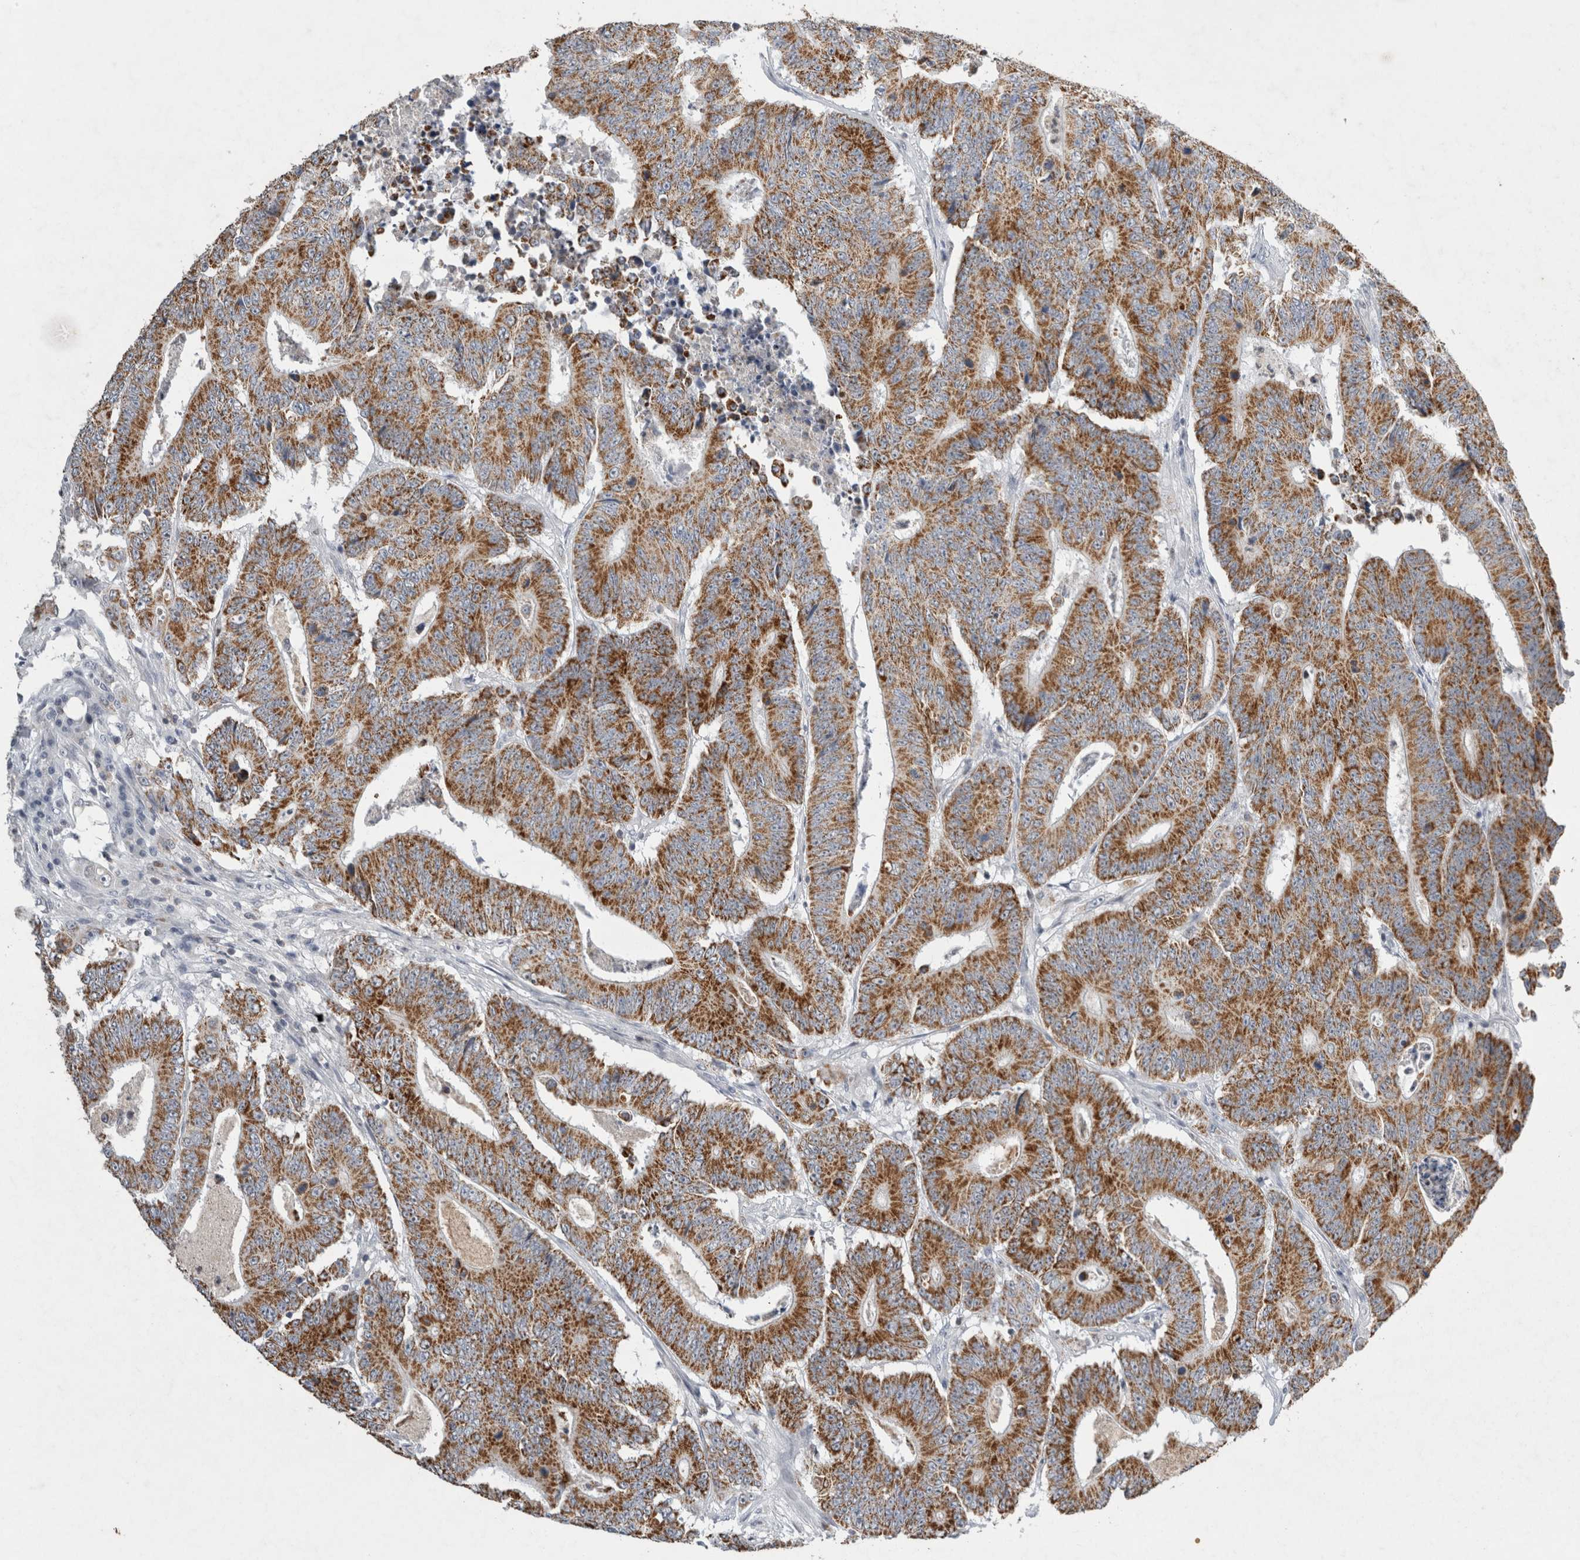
{"staining": {"intensity": "strong", "quantity": ">75%", "location": "cytoplasmic/membranous"}, "tissue": "colorectal cancer", "cell_type": "Tumor cells", "image_type": "cancer", "snomed": [{"axis": "morphology", "description": "Adenocarcinoma, NOS"}, {"axis": "topography", "description": "Colon"}], "caption": "IHC (DAB) staining of human colorectal cancer (adenocarcinoma) demonstrates strong cytoplasmic/membranous protein positivity in approximately >75% of tumor cells. The protein of interest is shown in brown color, while the nuclei are stained blue.", "gene": "AGMAT", "patient": {"sex": "male", "age": 83}}